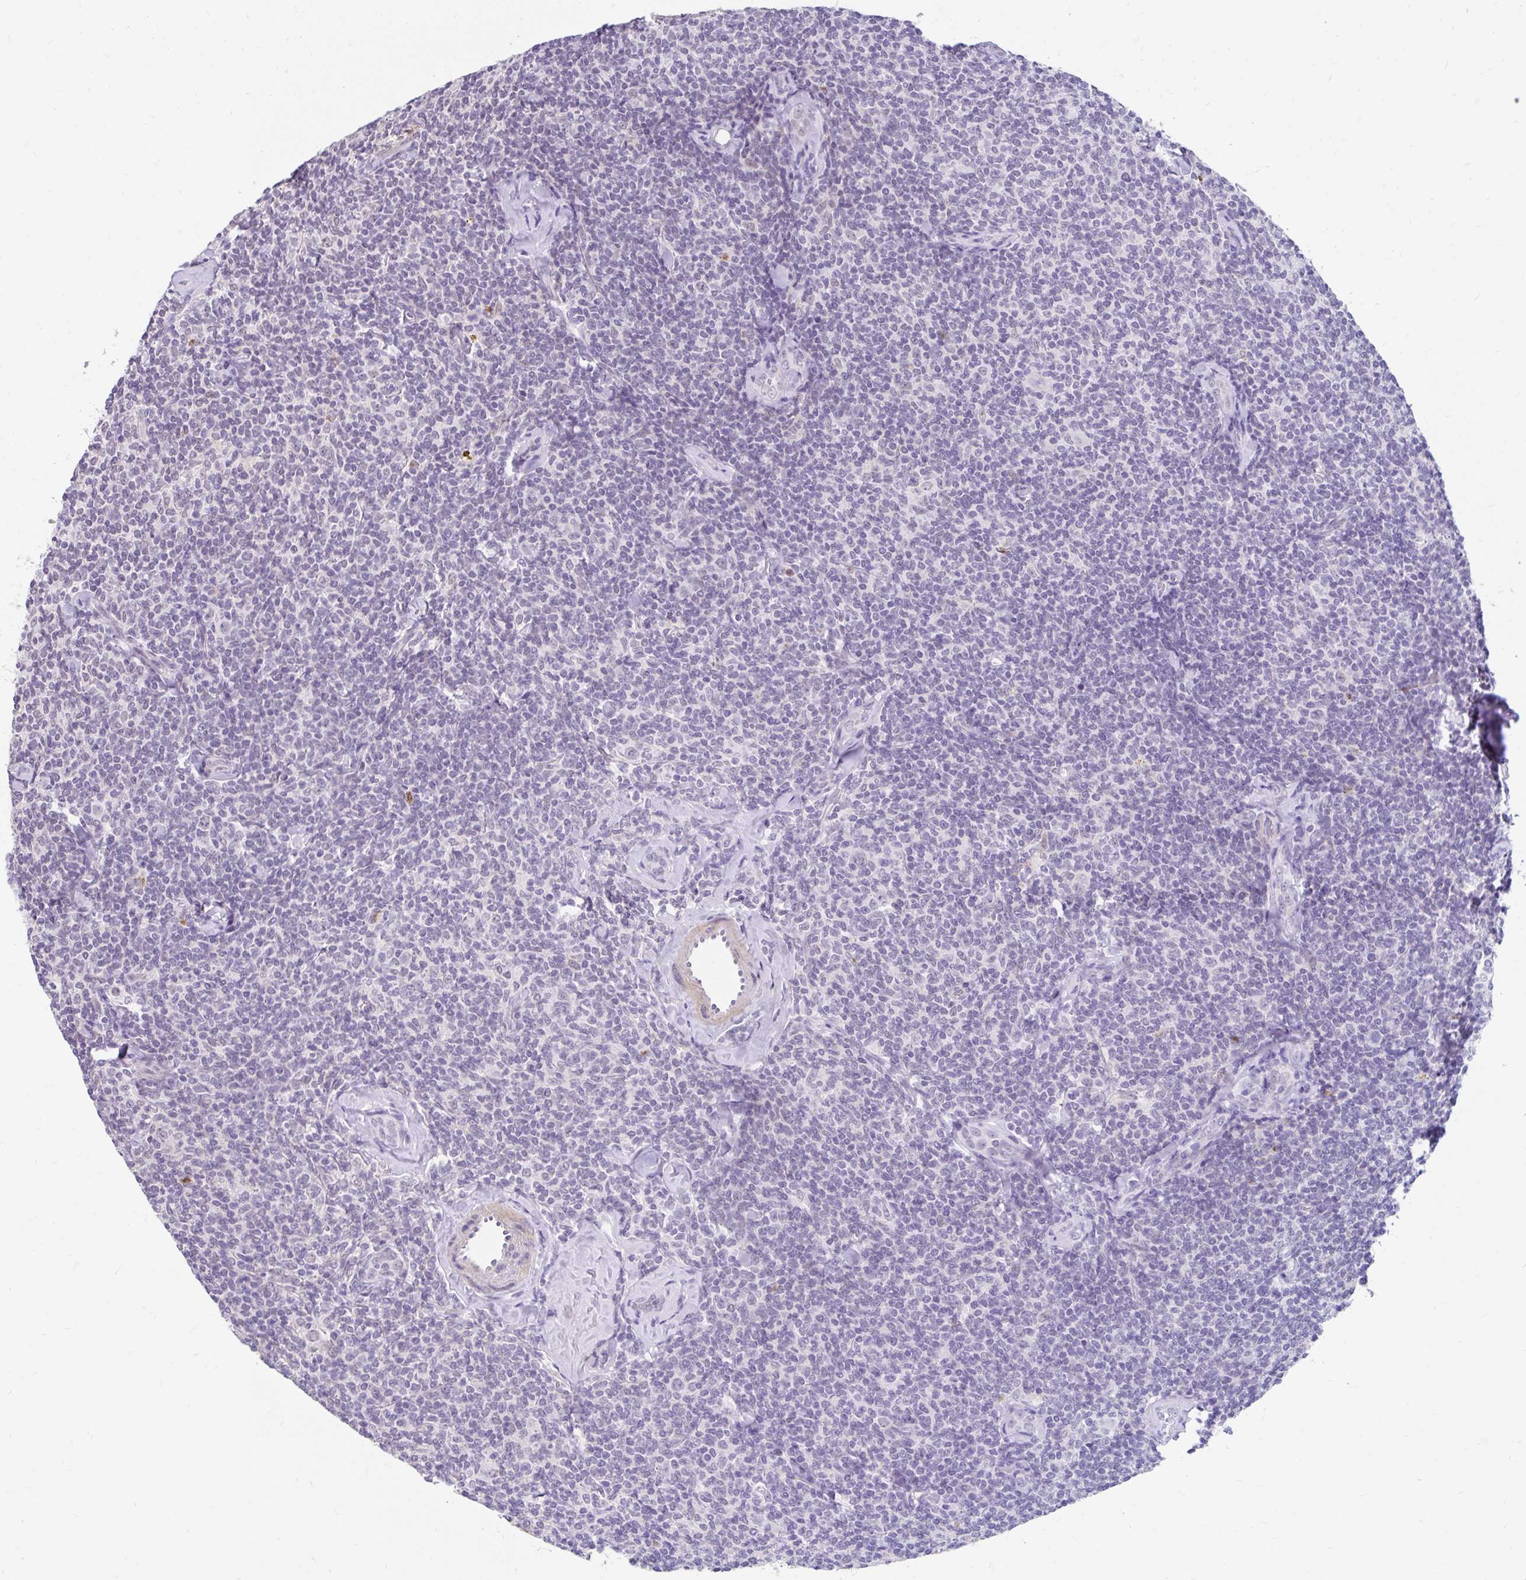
{"staining": {"intensity": "negative", "quantity": "none", "location": "none"}, "tissue": "lymphoma", "cell_type": "Tumor cells", "image_type": "cancer", "snomed": [{"axis": "morphology", "description": "Malignant lymphoma, non-Hodgkin's type, Low grade"}, {"axis": "topography", "description": "Lymph node"}], "caption": "Immunohistochemistry of human lymphoma reveals no expression in tumor cells.", "gene": "DCAF17", "patient": {"sex": "female", "age": 56}}